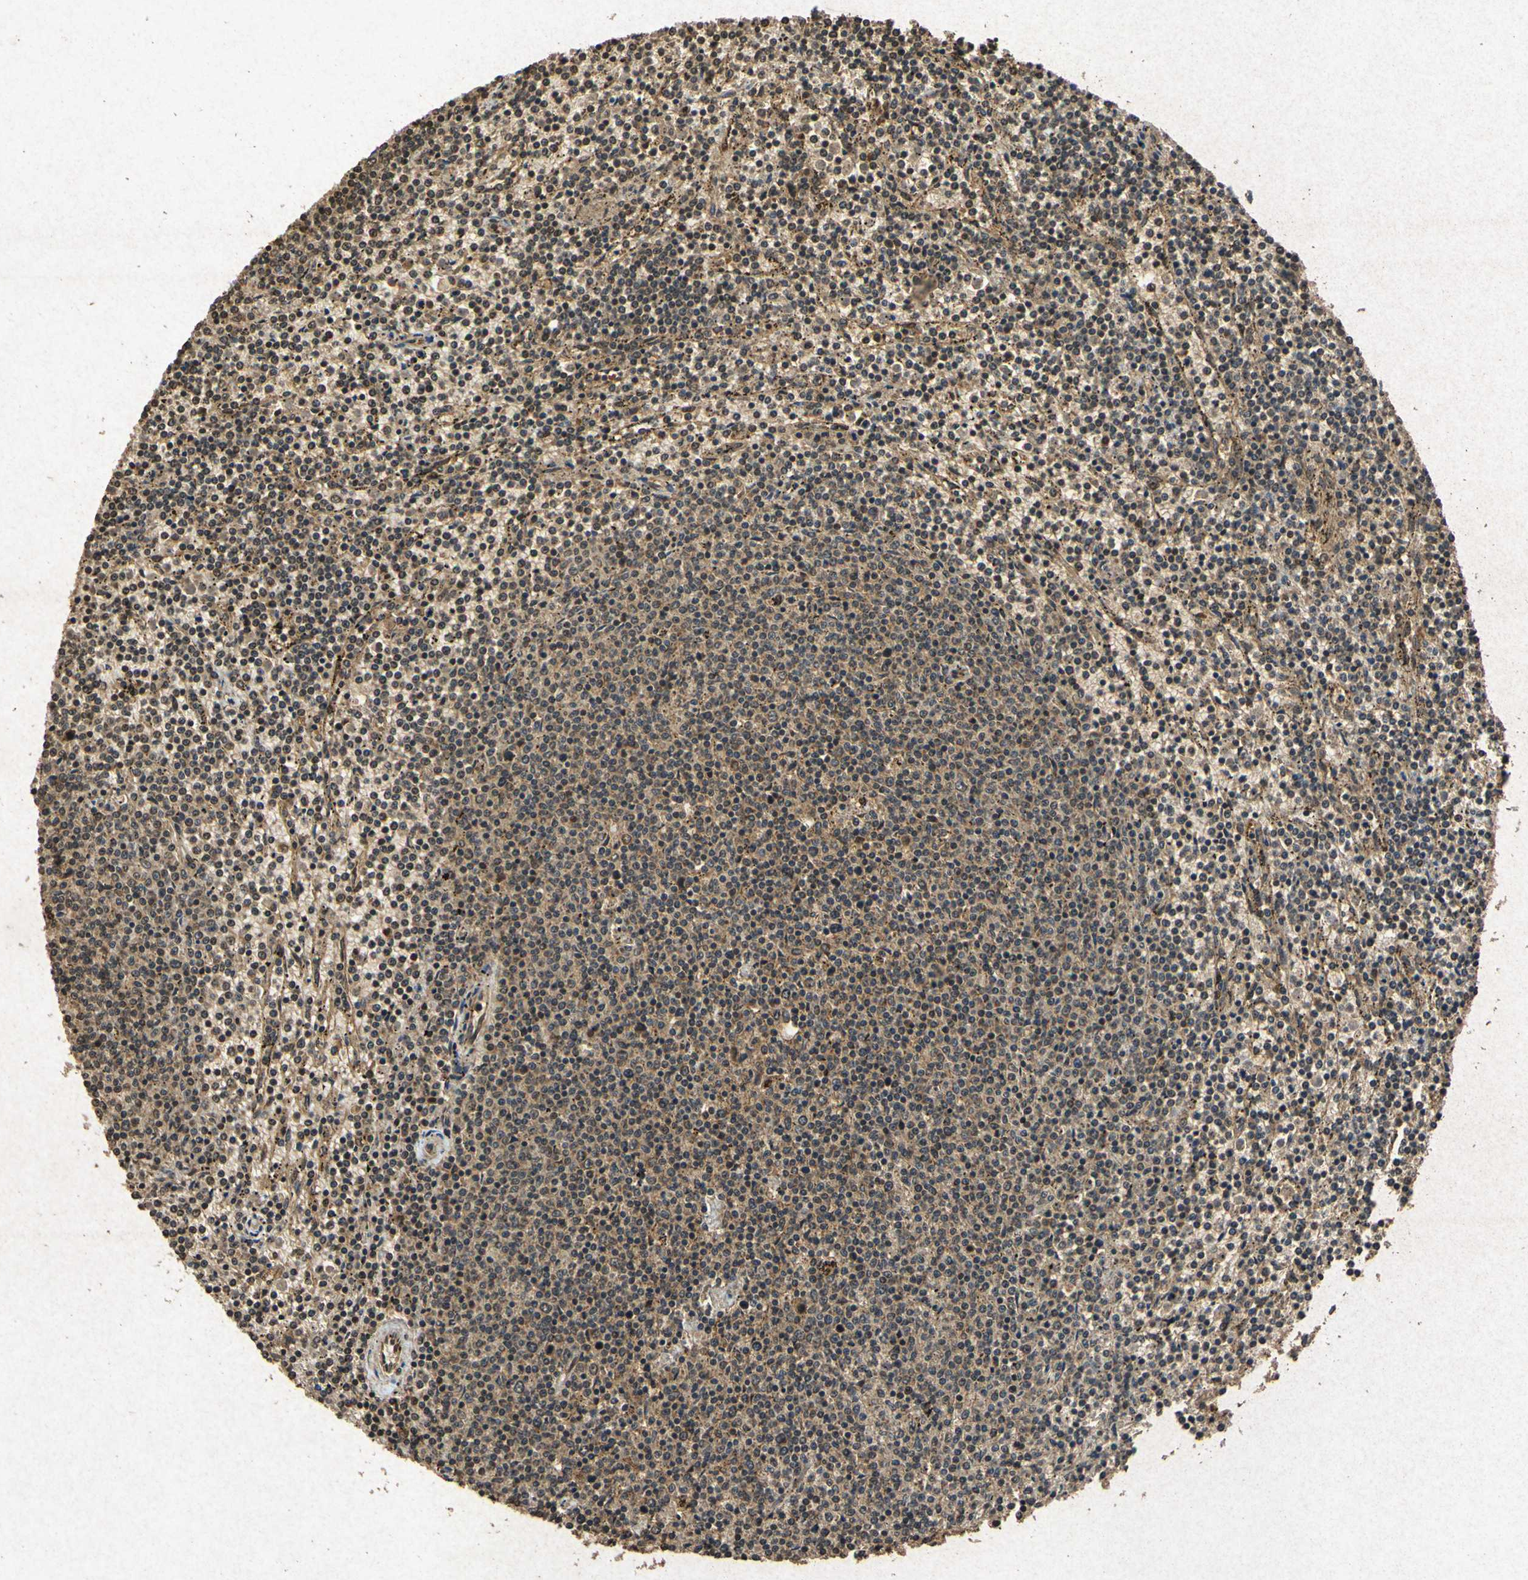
{"staining": {"intensity": "weak", "quantity": ">75%", "location": "cytoplasmic/membranous"}, "tissue": "lymphoma", "cell_type": "Tumor cells", "image_type": "cancer", "snomed": [{"axis": "morphology", "description": "Malignant lymphoma, non-Hodgkin's type, Low grade"}, {"axis": "topography", "description": "Spleen"}], "caption": "There is low levels of weak cytoplasmic/membranous expression in tumor cells of low-grade malignant lymphoma, non-Hodgkin's type, as demonstrated by immunohistochemical staining (brown color).", "gene": "ATP6V1H", "patient": {"sex": "female", "age": 50}}